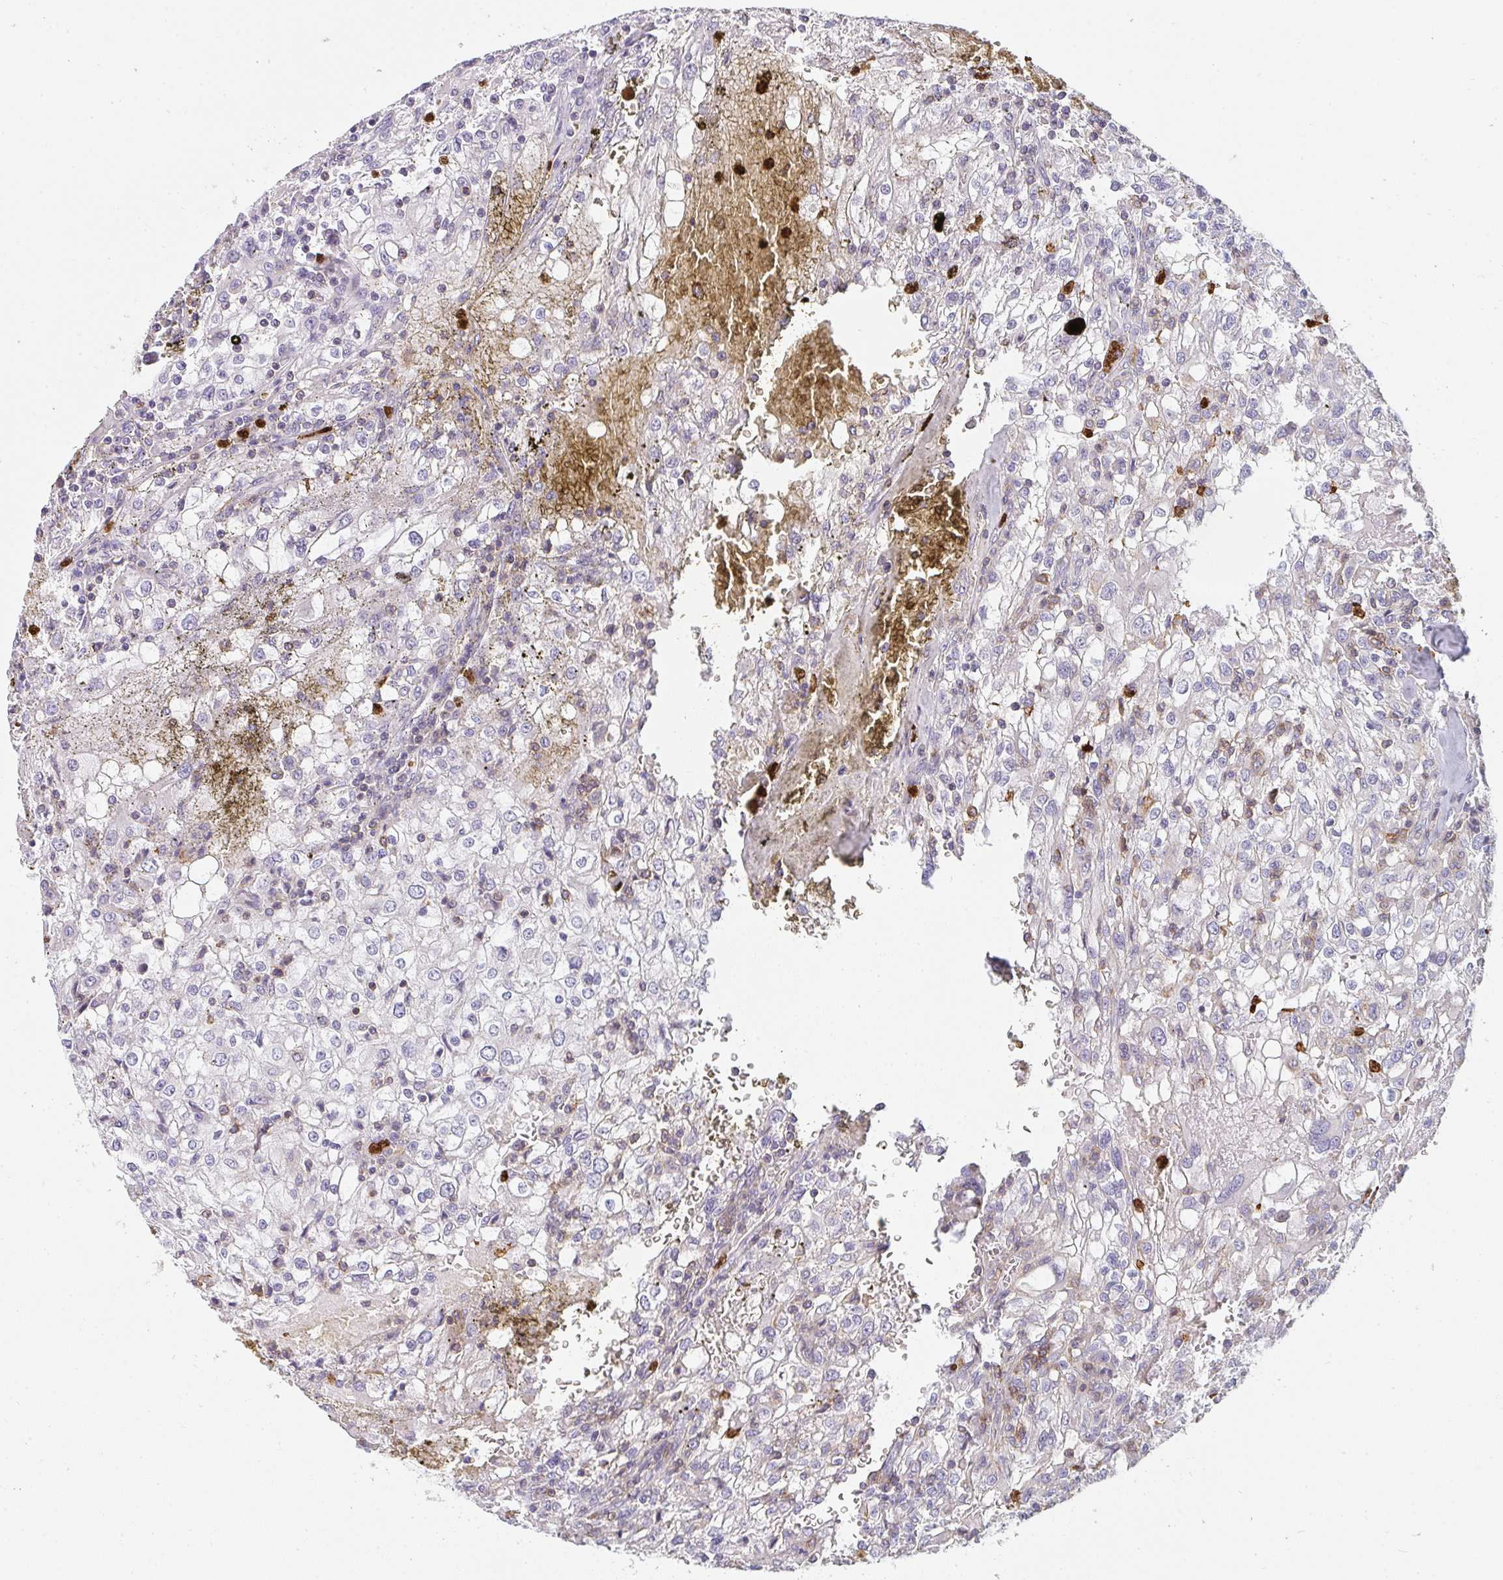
{"staining": {"intensity": "negative", "quantity": "none", "location": "none"}, "tissue": "renal cancer", "cell_type": "Tumor cells", "image_type": "cancer", "snomed": [{"axis": "morphology", "description": "Adenocarcinoma, NOS"}, {"axis": "topography", "description": "Kidney"}], "caption": "Tumor cells show no significant protein positivity in renal cancer (adenocarcinoma).", "gene": "CSF3R", "patient": {"sex": "female", "age": 74}}